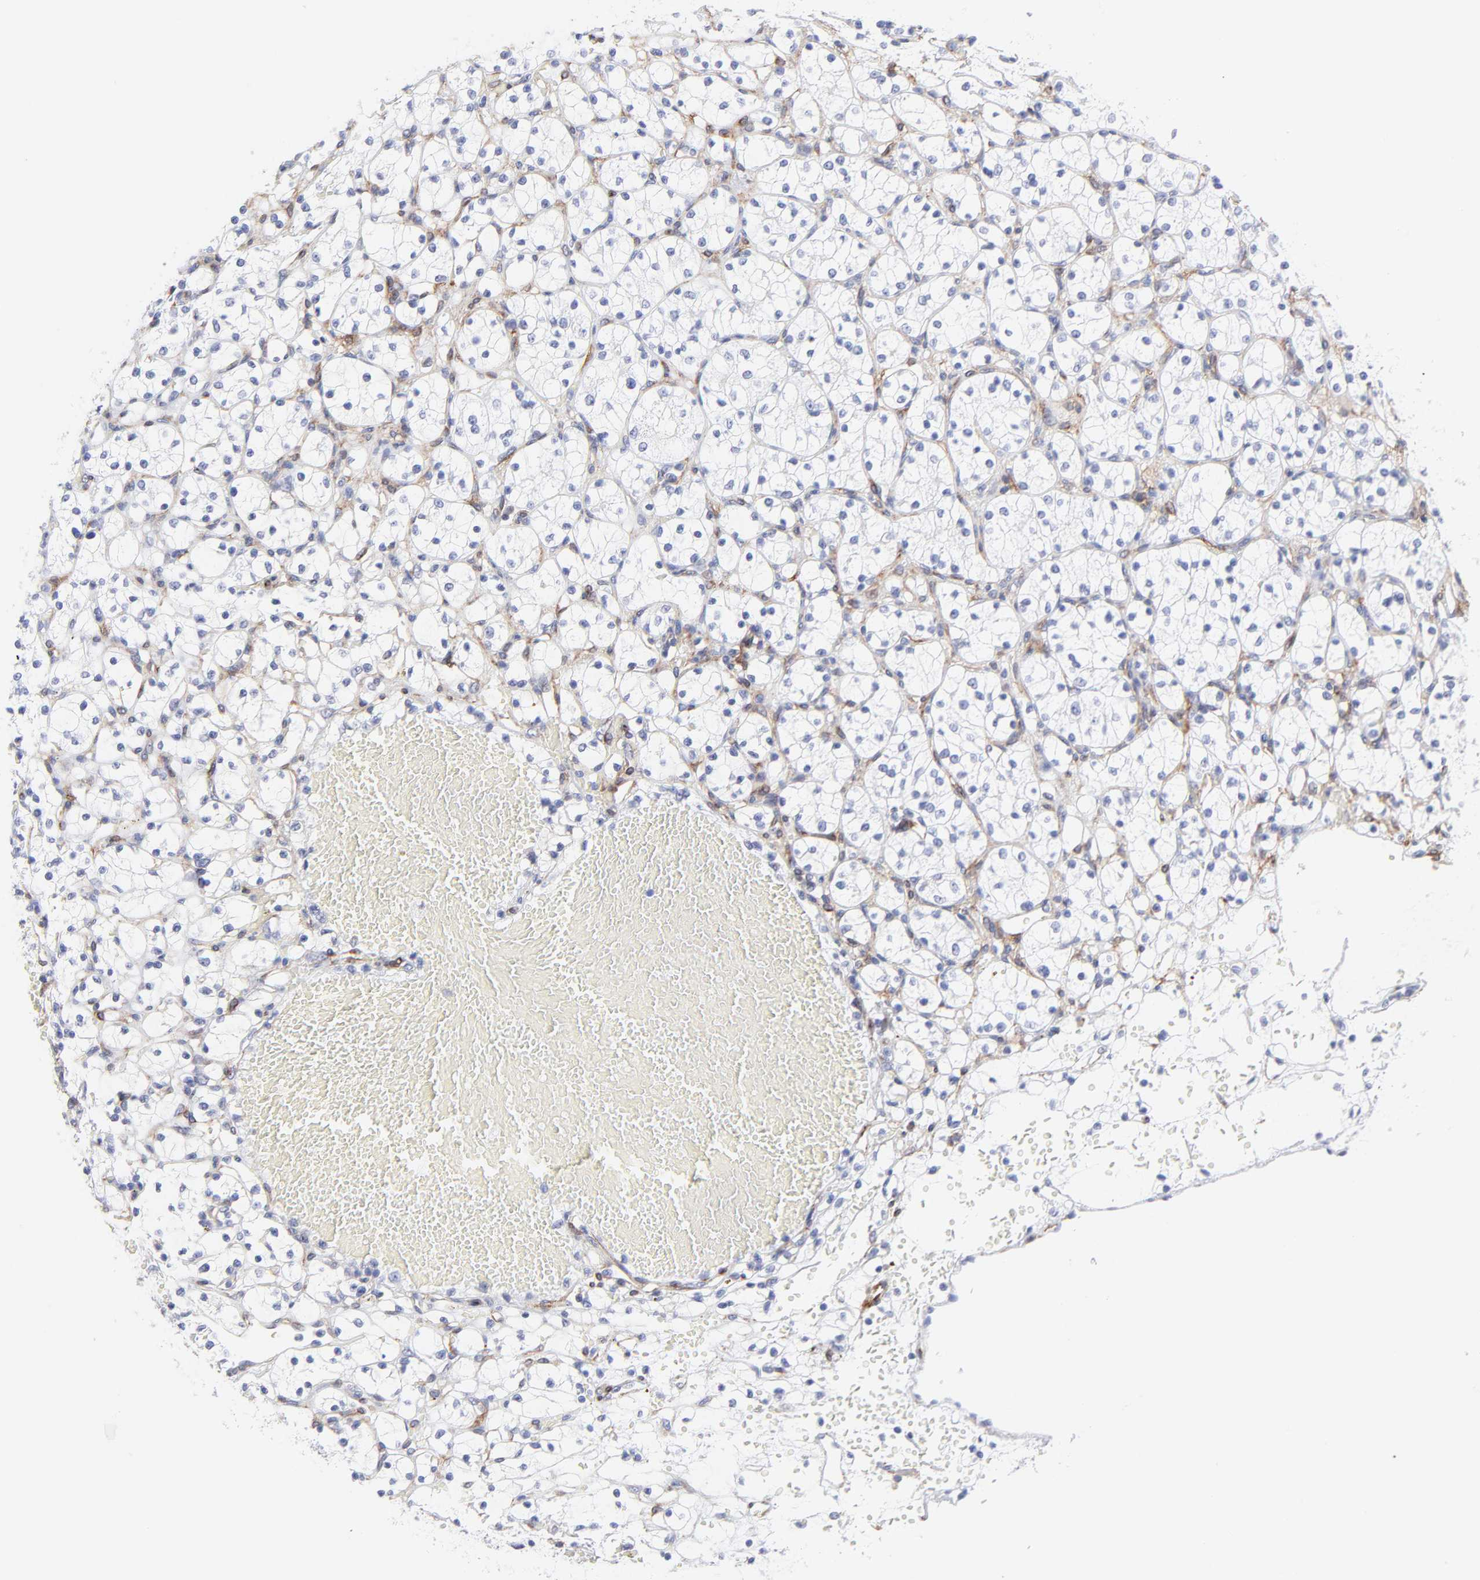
{"staining": {"intensity": "negative", "quantity": "none", "location": "none"}, "tissue": "renal cancer", "cell_type": "Tumor cells", "image_type": "cancer", "snomed": [{"axis": "morphology", "description": "Adenocarcinoma, NOS"}, {"axis": "topography", "description": "Kidney"}], "caption": "Micrograph shows no protein staining in tumor cells of renal adenocarcinoma tissue.", "gene": "PDGFRB", "patient": {"sex": "female", "age": 60}}